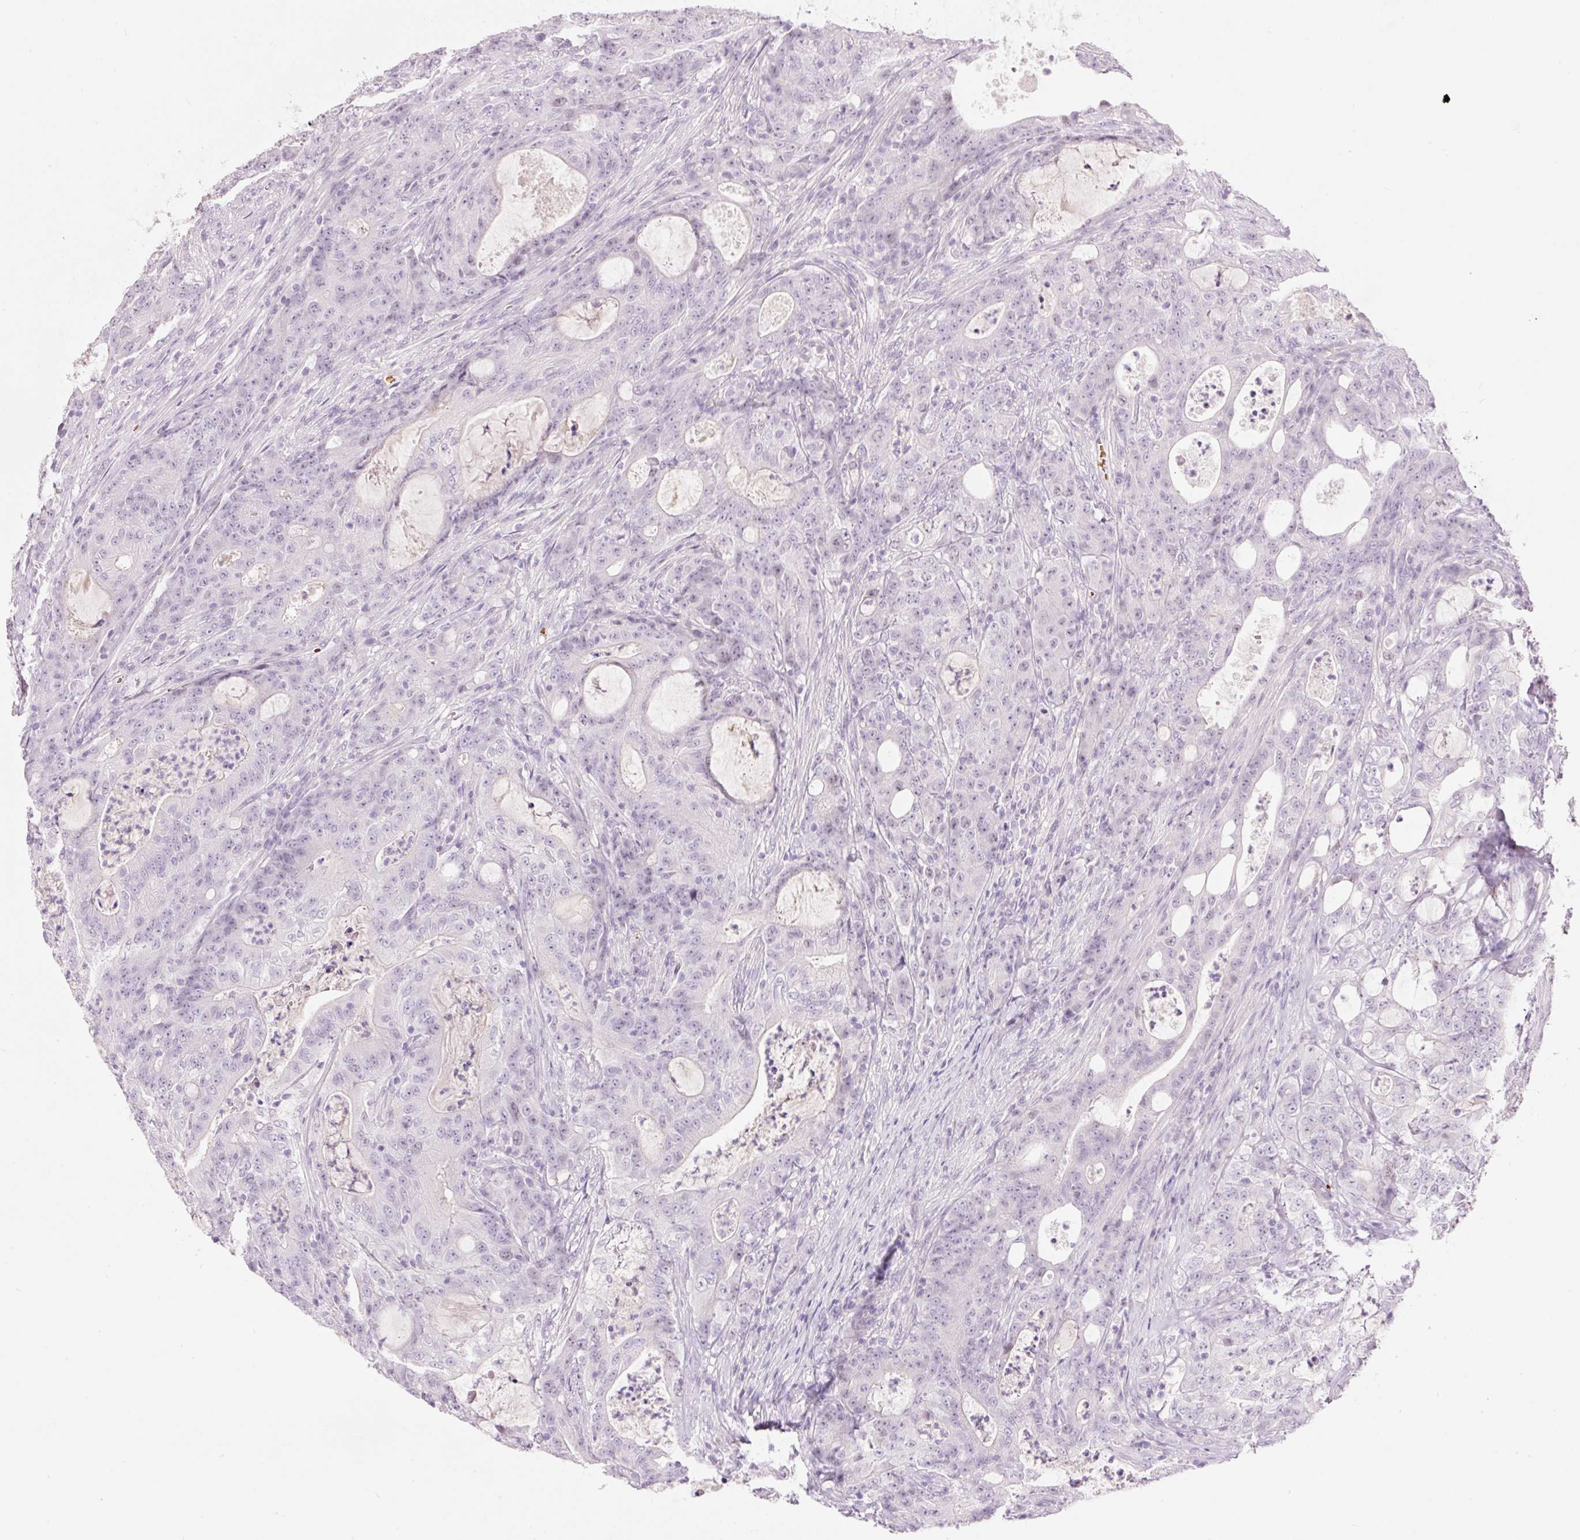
{"staining": {"intensity": "negative", "quantity": "none", "location": "none"}, "tissue": "colorectal cancer", "cell_type": "Tumor cells", "image_type": "cancer", "snomed": [{"axis": "morphology", "description": "Adenocarcinoma, NOS"}, {"axis": "topography", "description": "Colon"}], "caption": "This photomicrograph is of colorectal cancer (adenocarcinoma) stained with immunohistochemistry to label a protein in brown with the nuclei are counter-stained blue. There is no expression in tumor cells.", "gene": "LY6G6D", "patient": {"sex": "male", "age": 83}}